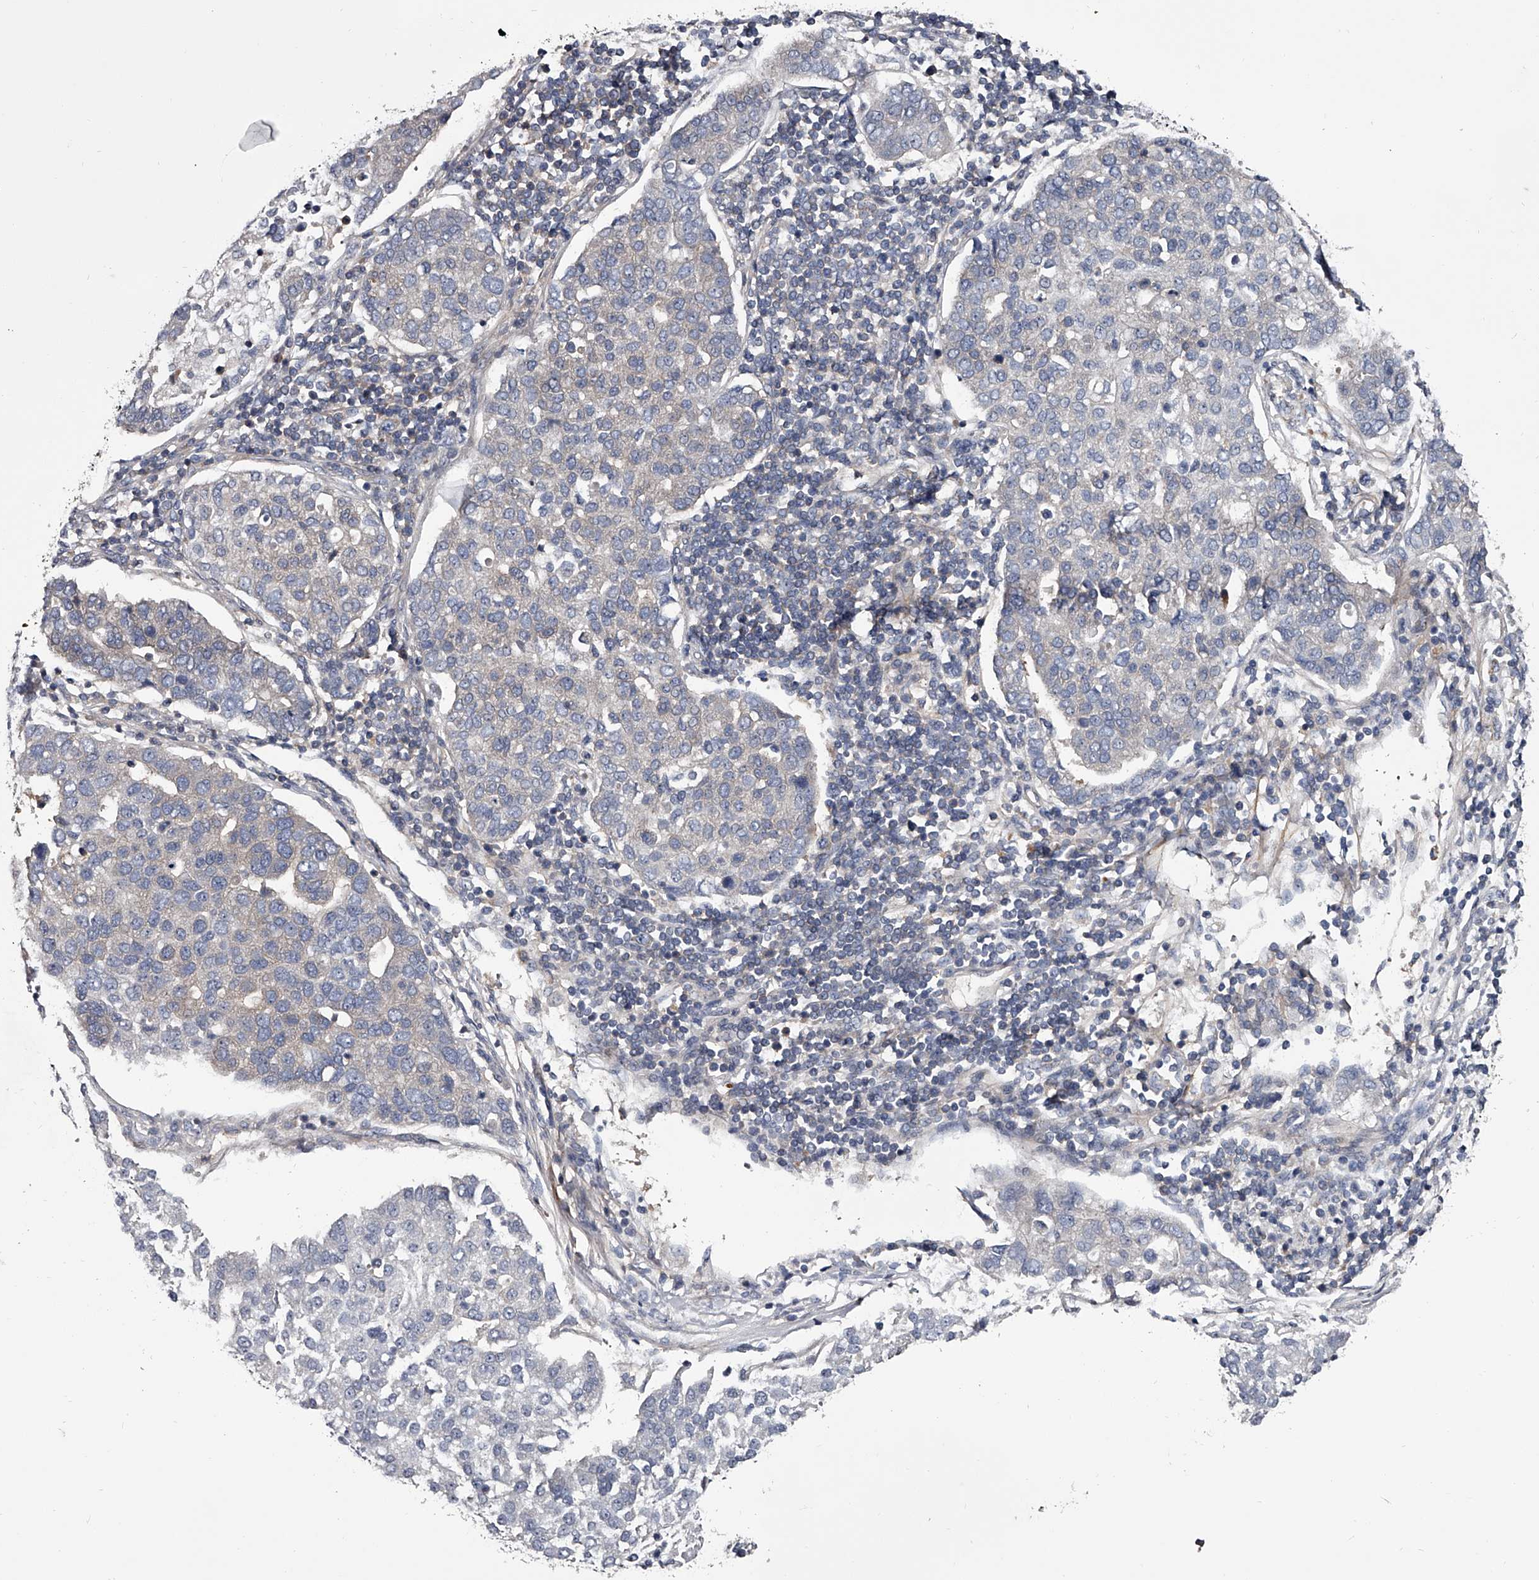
{"staining": {"intensity": "negative", "quantity": "none", "location": "none"}, "tissue": "pancreatic cancer", "cell_type": "Tumor cells", "image_type": "cancer", "snomed": [{"axis": "morphology", "description": "Adenocarcinoma, NOS"}, {"axis": "topography", "description": "Pancreas"}], "caption": "Immunohistochemistry image of pancreatic cancer (adenocarcinoma) stained for a protein (brown), which shows no expression in tumor cells. (Brightfield microscopy of DAB immunohistochemistry (IHC) at high magnification).", "gene": "GAPVD1", "patient": {"sex": "female", "age": 61}}